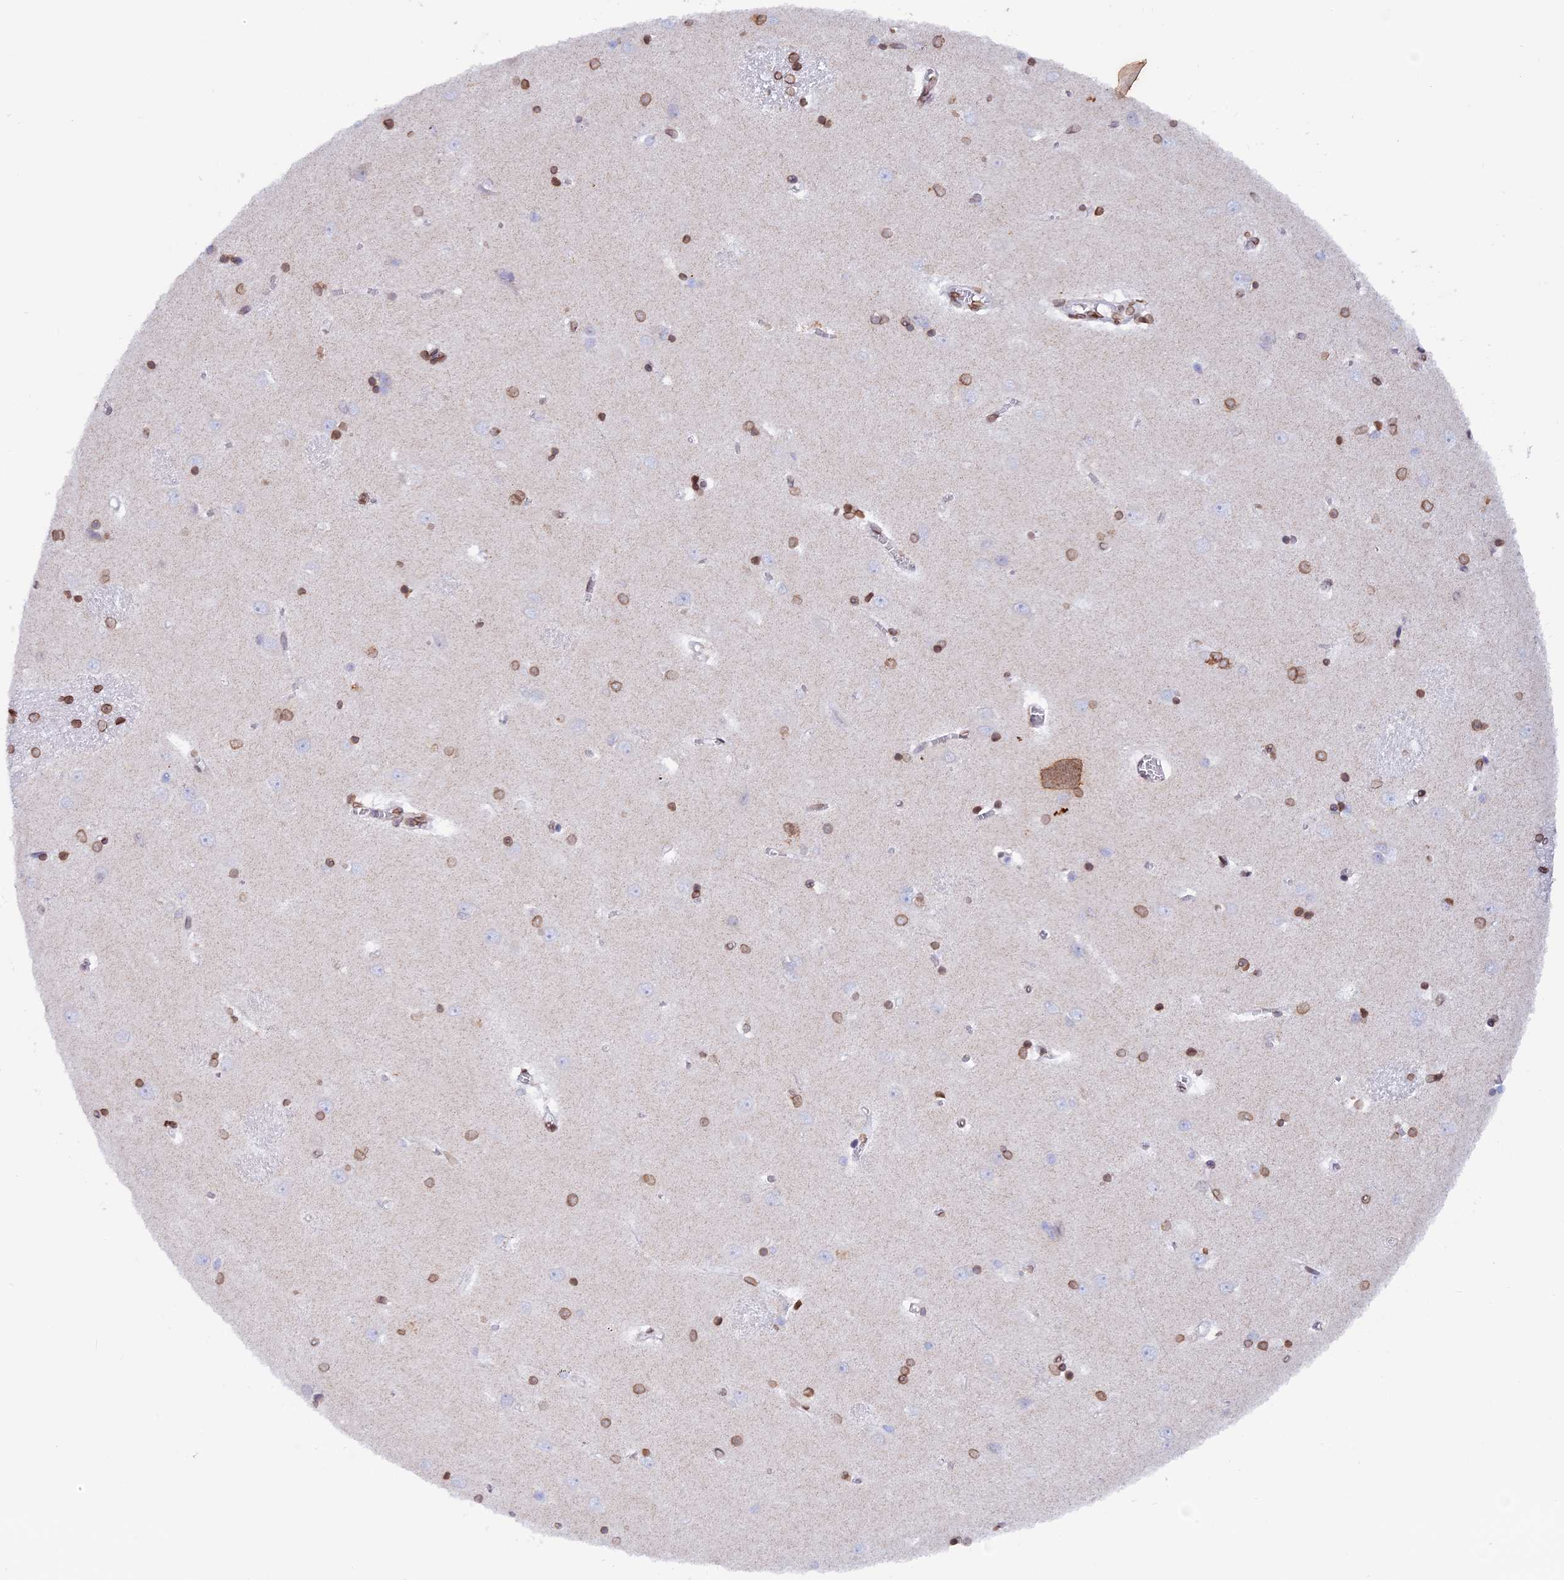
{"staining": {"intensity": "moderate", "quantity": ">75%", "location": "cytoplasmic/membranous,nuclear"}, "tissue": "caudate", "cell_type": "Glial cells", "image_type": "normal", "snomed": [{"axis": "morphology", "description": "Normal tissue, NOS"}, {"axis": "topography", "description": "Lateral ventricle wall"}], "caption": "Approximately >75% of glial cells in benign caudate reveal moderate cytoplasmic/membranous,nuclear protein expression as visualized by brown immunohistochemical staining.", "gene": "TMPRSS7", "patient": {"sex": "male", "age": 37}}